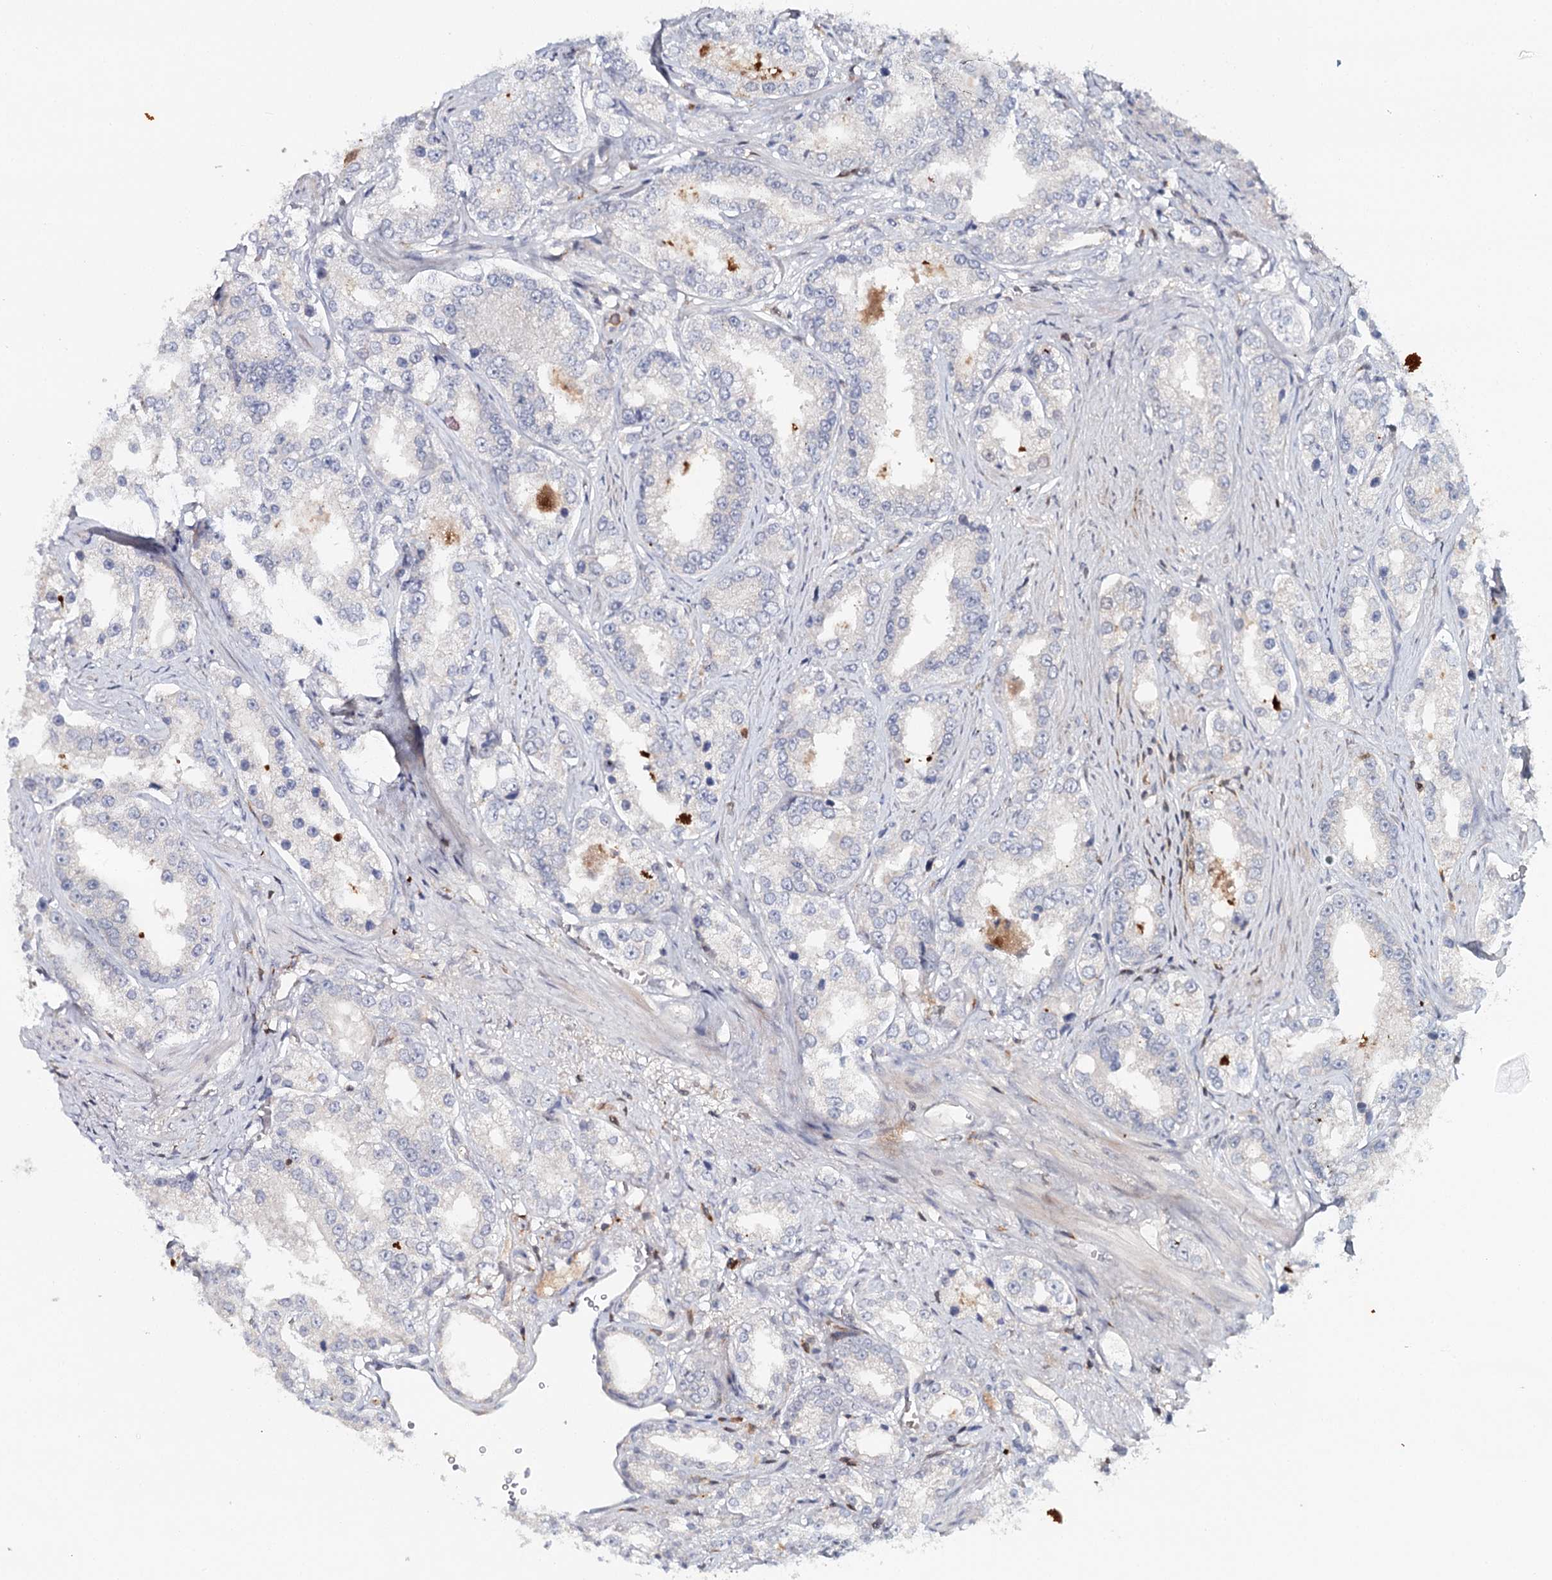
{"staining": {"intensity": "negative", "quantity": "none", "location": "none"}, "tissue": "prostate cancer", "cell_type": "Tumor cells", "image_type": "cancer", "snomed": [{"axis": "morphology", "description": "Normal tissue, NOS"}, {"axis": "morphology", "description": "Adenocarcinoma, High grade"}, {"axis": "topography", "description": "Prostate"}], "caption": "Immunohistochemistry of prostate cancer (high-grade adenocarcinoma) displays no staining in tumor cells.", "gene": "SLC41A2", "patient": {"sex": "male", "age": 83}}